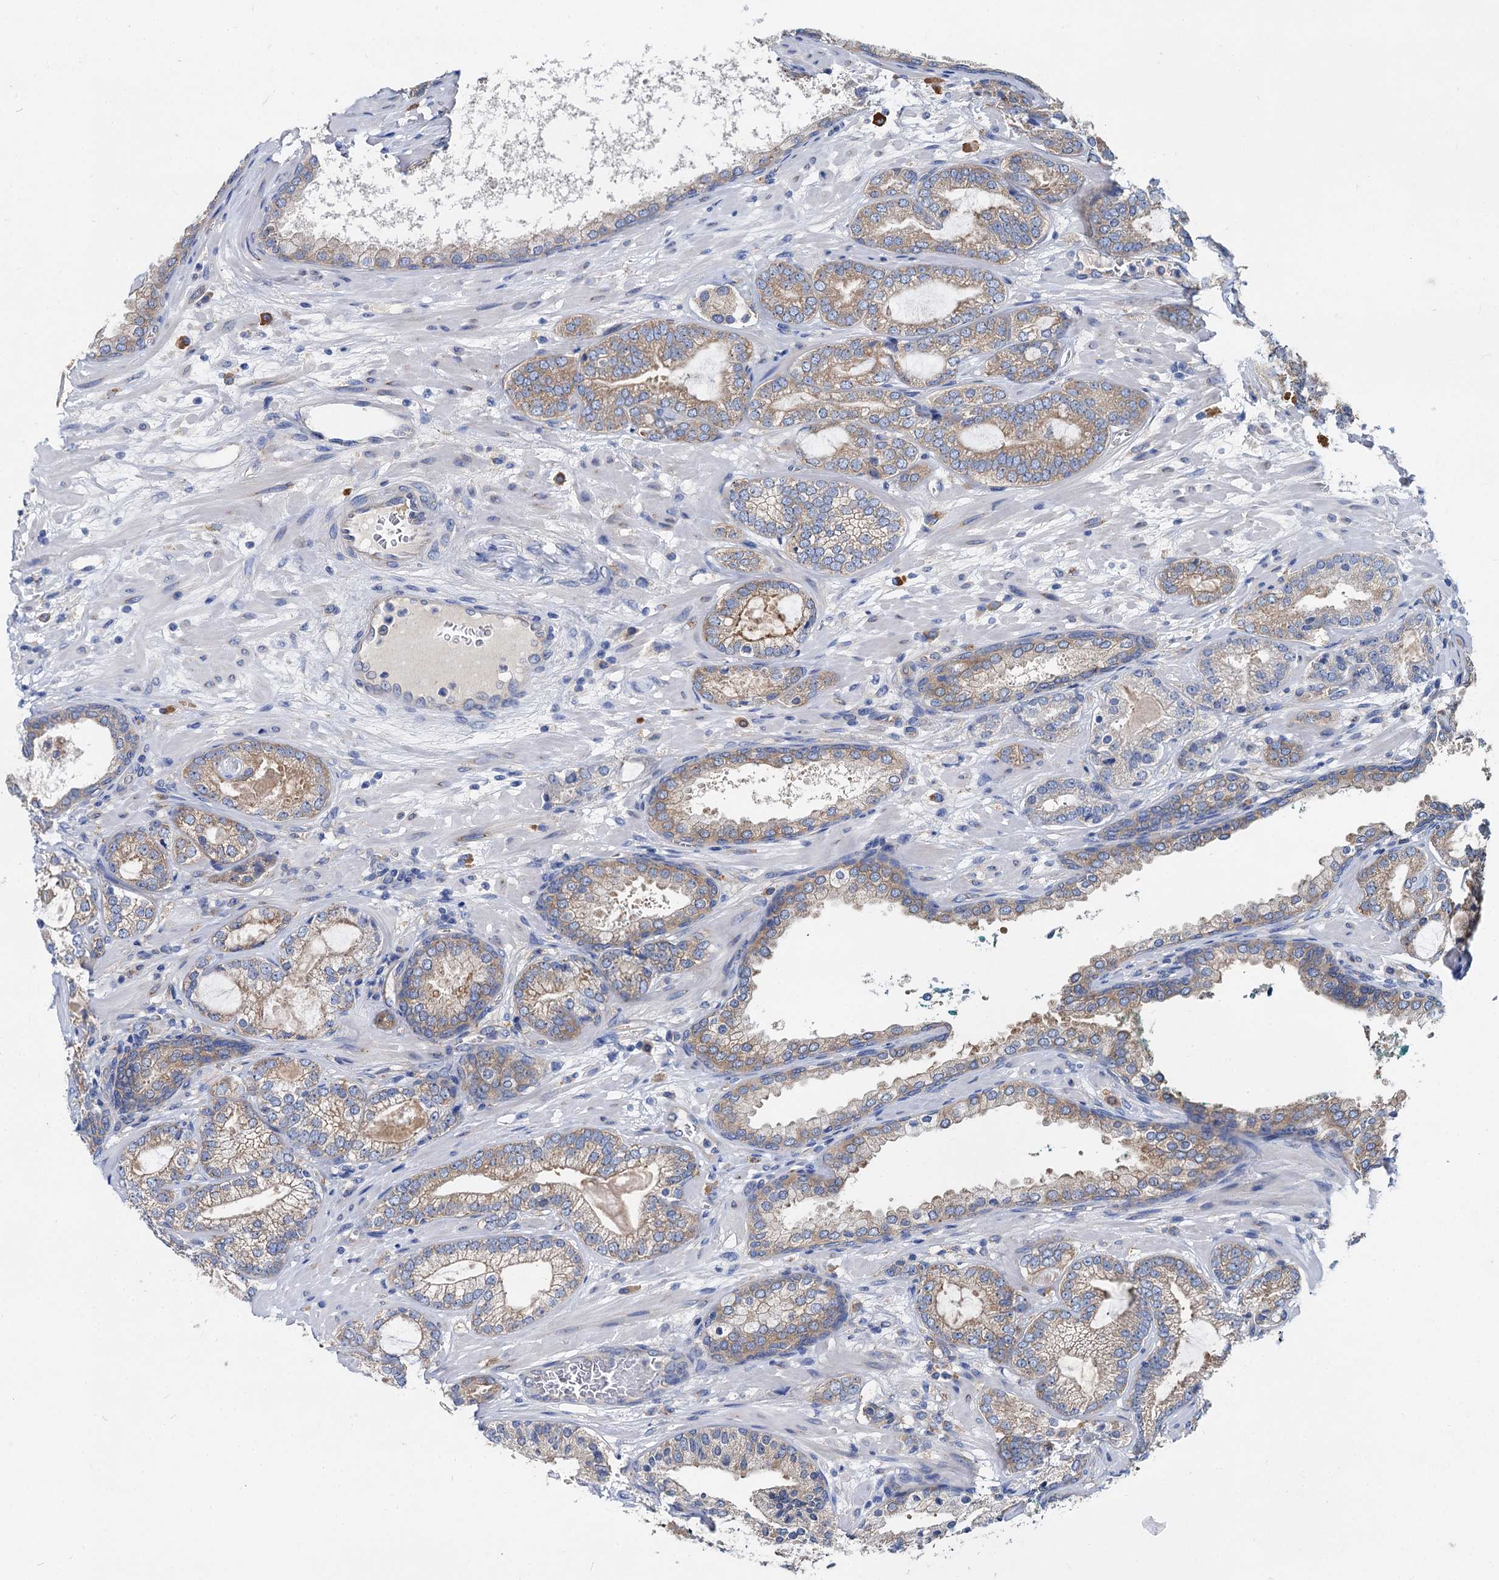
{"staining": {"intensity": "moderate", "quantity": ">75%", "location": "cytoplasmic/membranous"}, "tissue": "prostate cancer", "cell_type": "Tumor cells", "image_type": "cancer", "snomed": [{"axis": "morphology", "description": "Adenocarcinoma, High grade"}, {"axis": "topography", "description": "Prostate"}], "caption": "An immunohistochemistry (IHC) photomicrograph of neoplastic tissue is shown. Protein staining in brown labels moderate cytoplasmic/membranous positivity in high-grade adenocarcinoma (prostate) within tumor cells. (DAB (3,3'-diaminobenzidine) IHC with brightfield microscopy, high magnification).", "gene": "QARS1", "patient": {"sex": "male", "age": 60}}